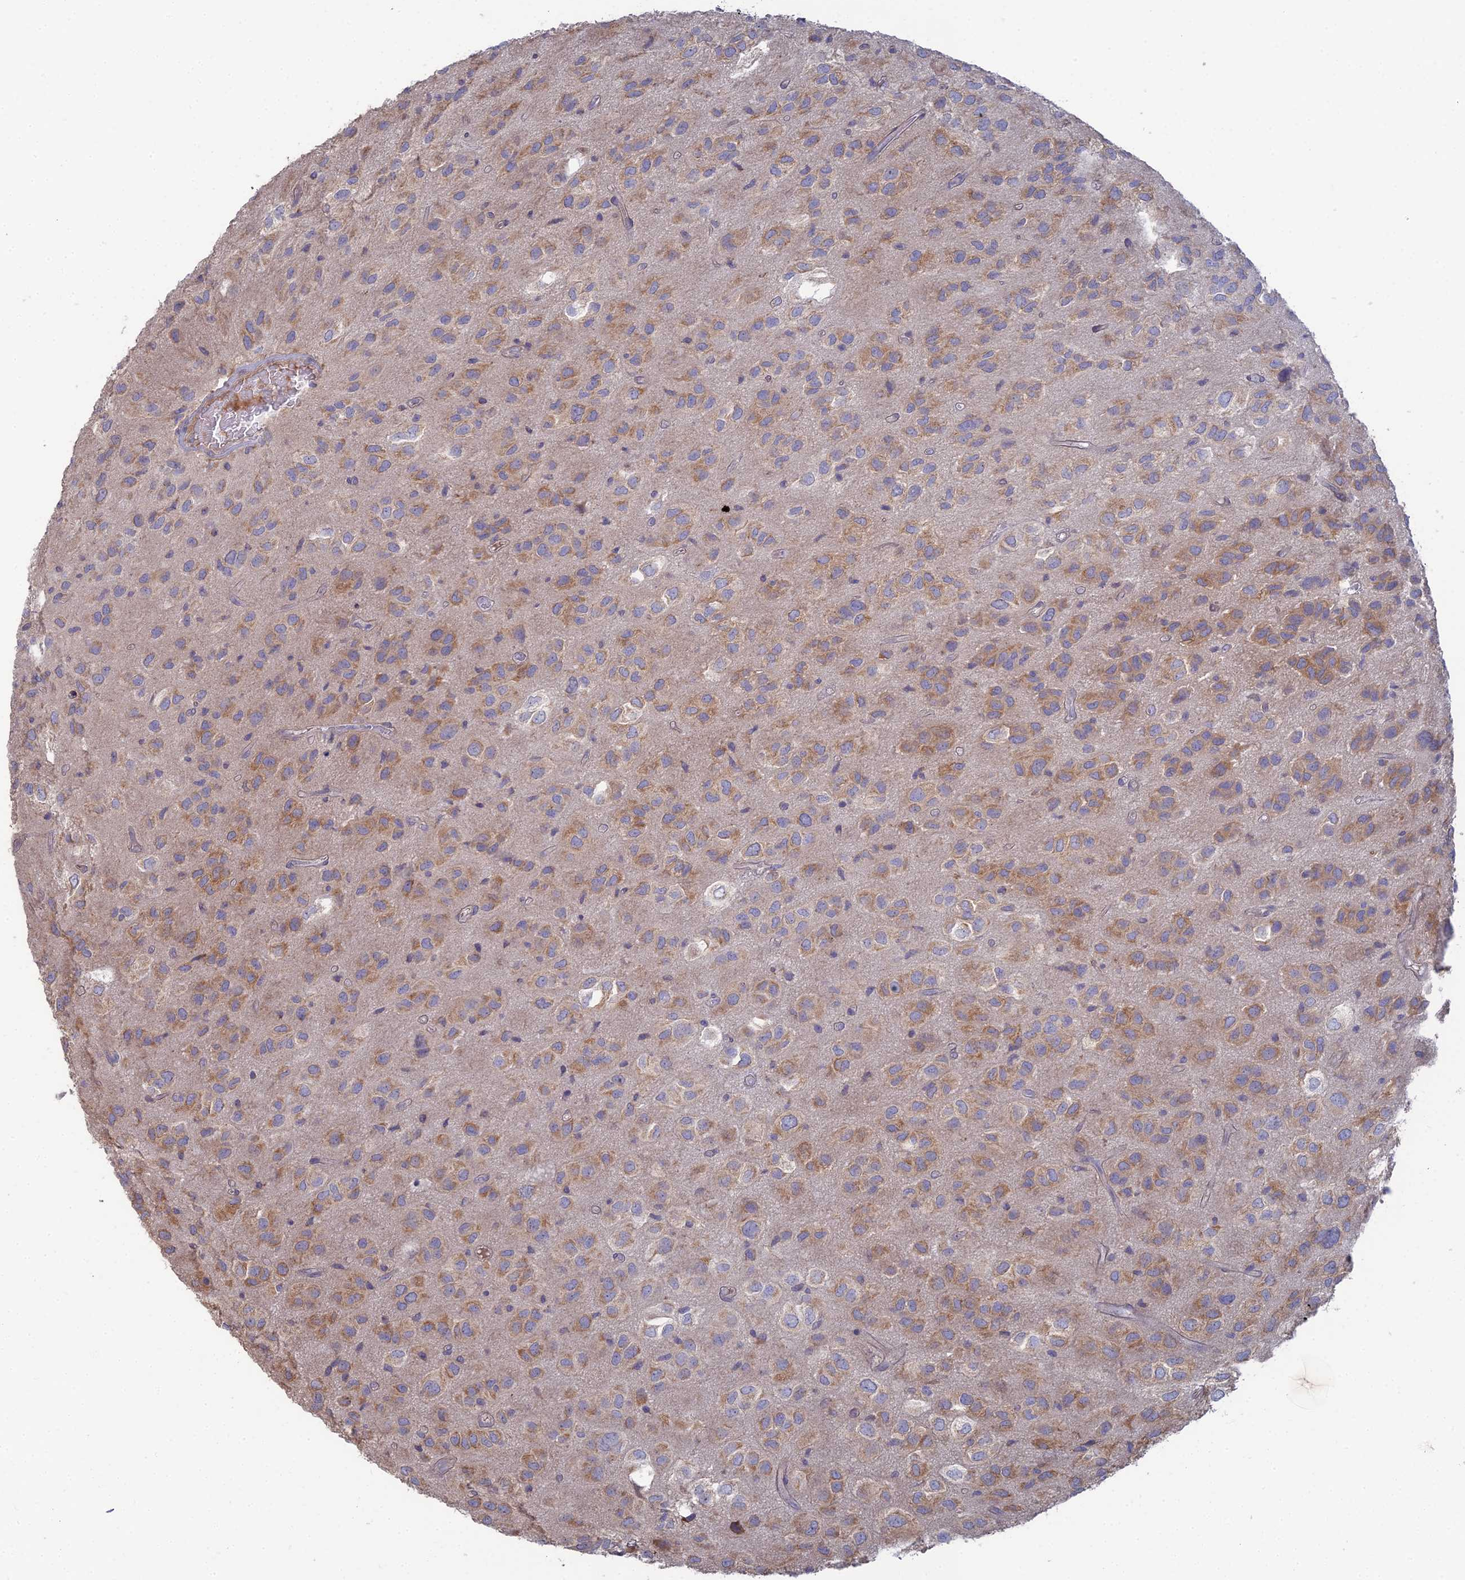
{"staining": {"intensity": "moderate", "quantity": "<25%", "location": "cytoplasmic/membranous"}, "tissue": "glioma", "cell_type": "Tumor cells", "image_type": "cancer", "snomed": [{"axis": "morphology", "description": "Glioma, malignant, Low grade"}, {"axis": "topography", "description": "Brain"}], "caption": "Immunohistochemical staining of human glioma exhibits low levels of moderate cytoplasmic/membranous protein expression in approximately <25% of tumor cells.", "gene": "ARL16", "patient": {"sex": "male", "age": 66}}